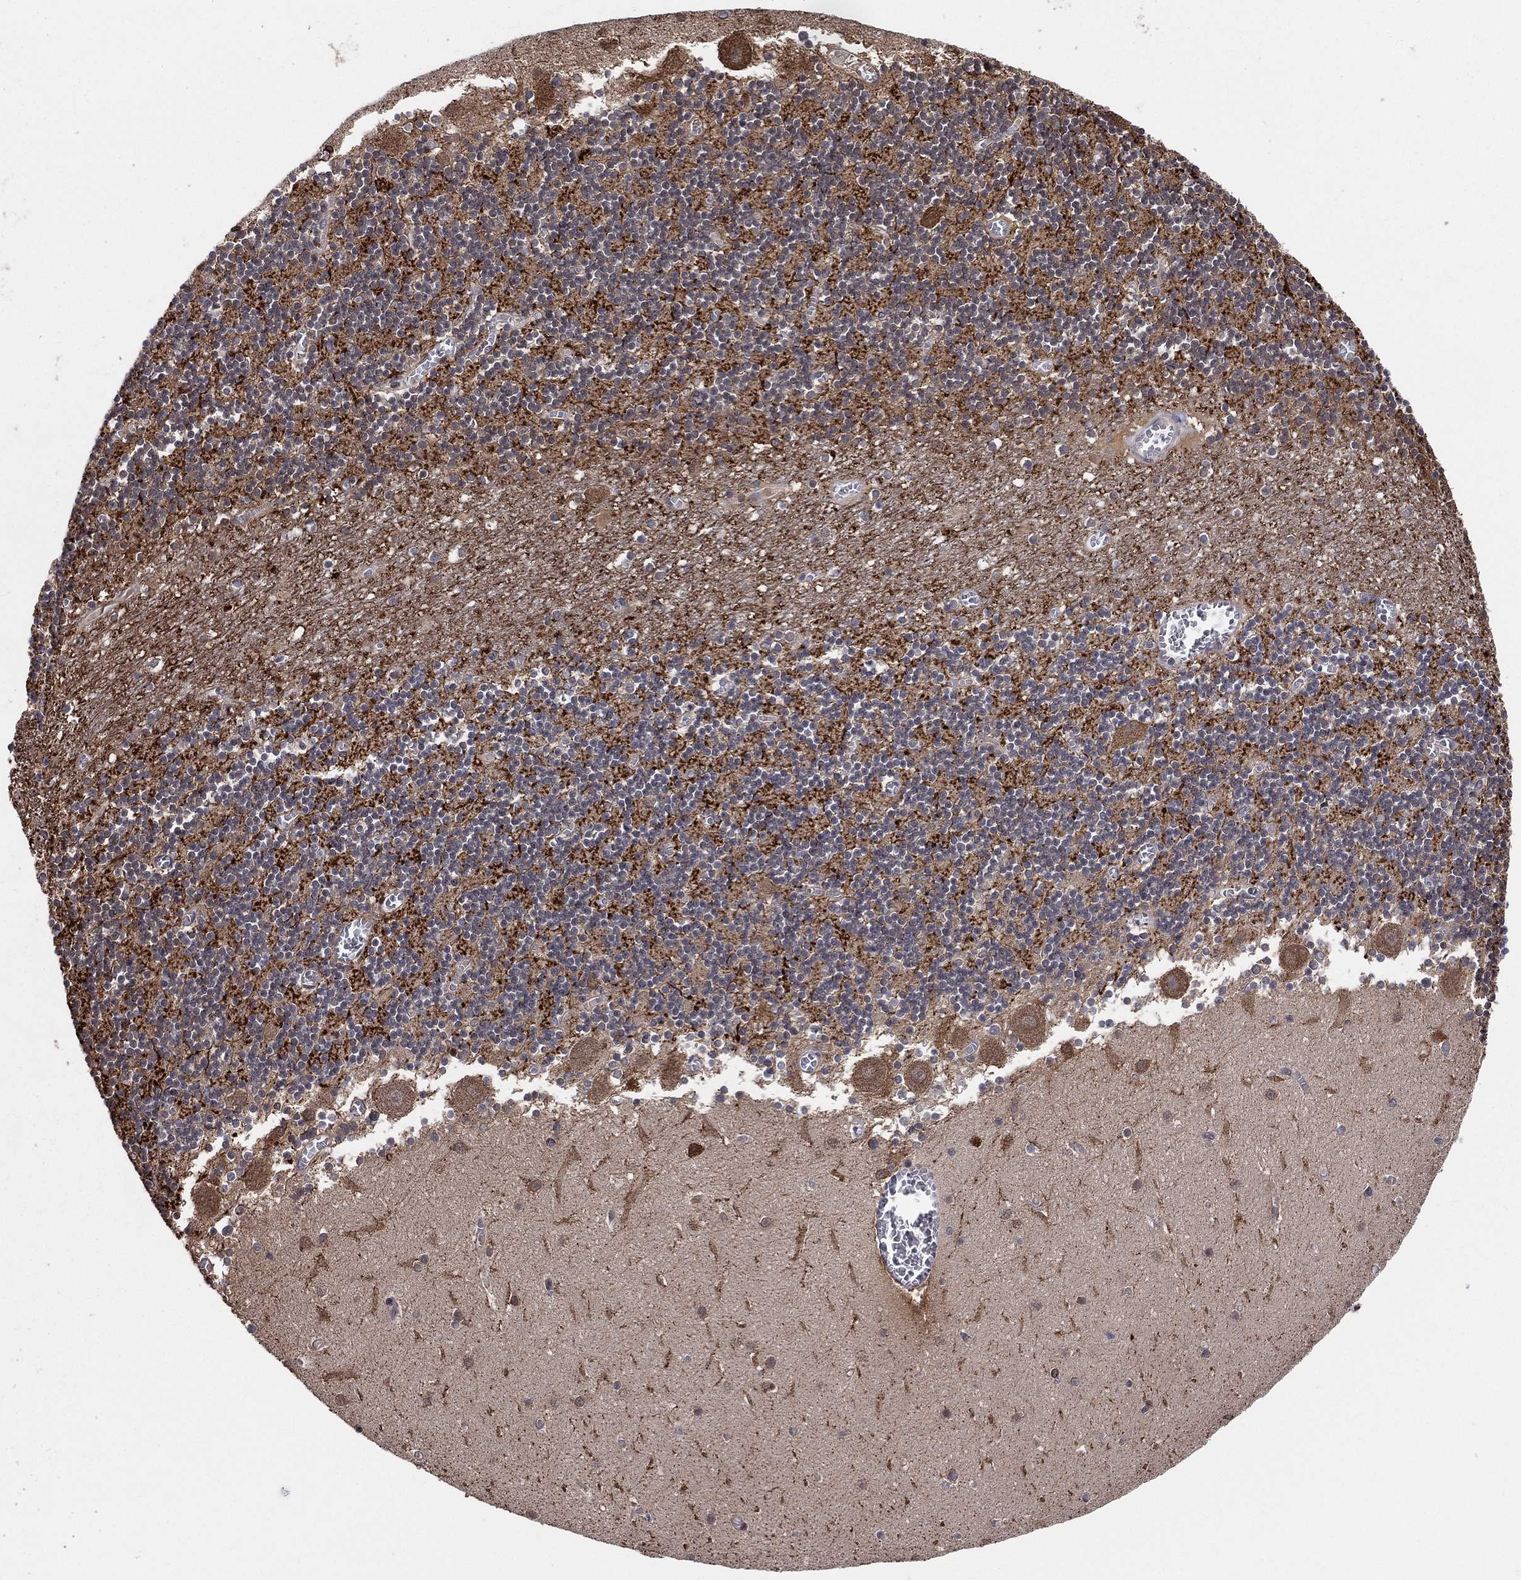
{"staining": {"intensity": "strong", "quantity": "<25%", "location": "cytoplasmic/membranous,nuclear"}, "tissue": "cerebellum", "cell_type": "Cells in granular layer", "image_type": "normal", "snomed": [{"axis": "morphology", "description": "Normal tissue, NOS"}, {"axis": "topography", "description": "Cerebellum"}], "caption": "IHC (DAB (3,3'-diaminobenzidine)) staining of unremarkable cerebellum exhibits strong cytoplasmic/membranous,nuclear protein expression in approximately <25% of cells in granular layer. (IHC, brightfield microscopy, high magnification).", "gene": "SNCG", "patient": {"sex": "female", "age": 28}}